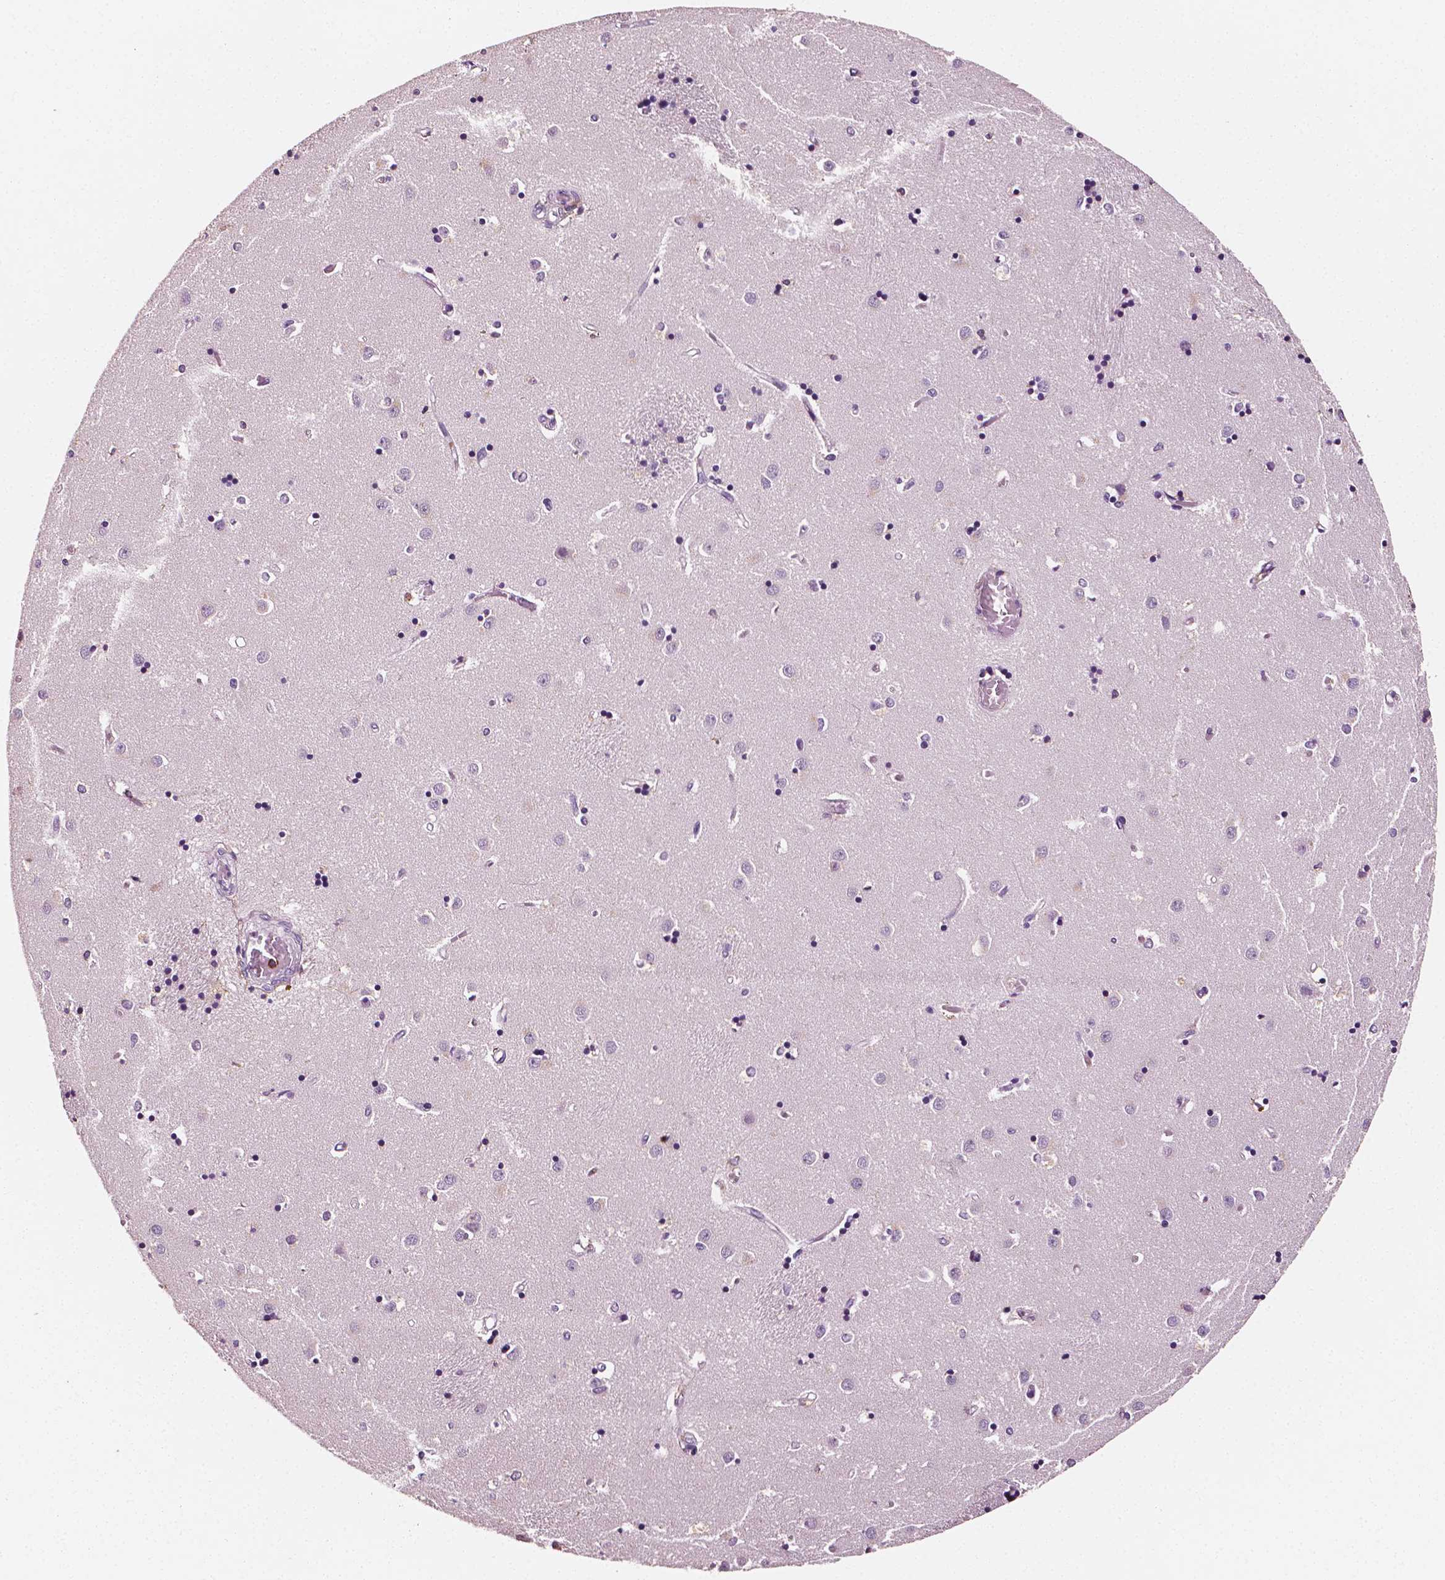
{"staining": {"intensity": "negative", "quantity": "none", "location": "none"}, "tissue": "caudate", "cell_type": "Glial cells", "image_type": "normal", "snomed": [{"axis": "morphology", "description": "Normal tissue, NOS"}, {"axis": "topography", "description": "Lateral ventricle wall"}], "caption": "High power microscopy micrograph of an immunohistochemistry (IHC) micrograph of benign caudate, revealing no significant staining in glial cells.", "gene": "PTPRC", "patient": {"sex": "male", "age": 54}}